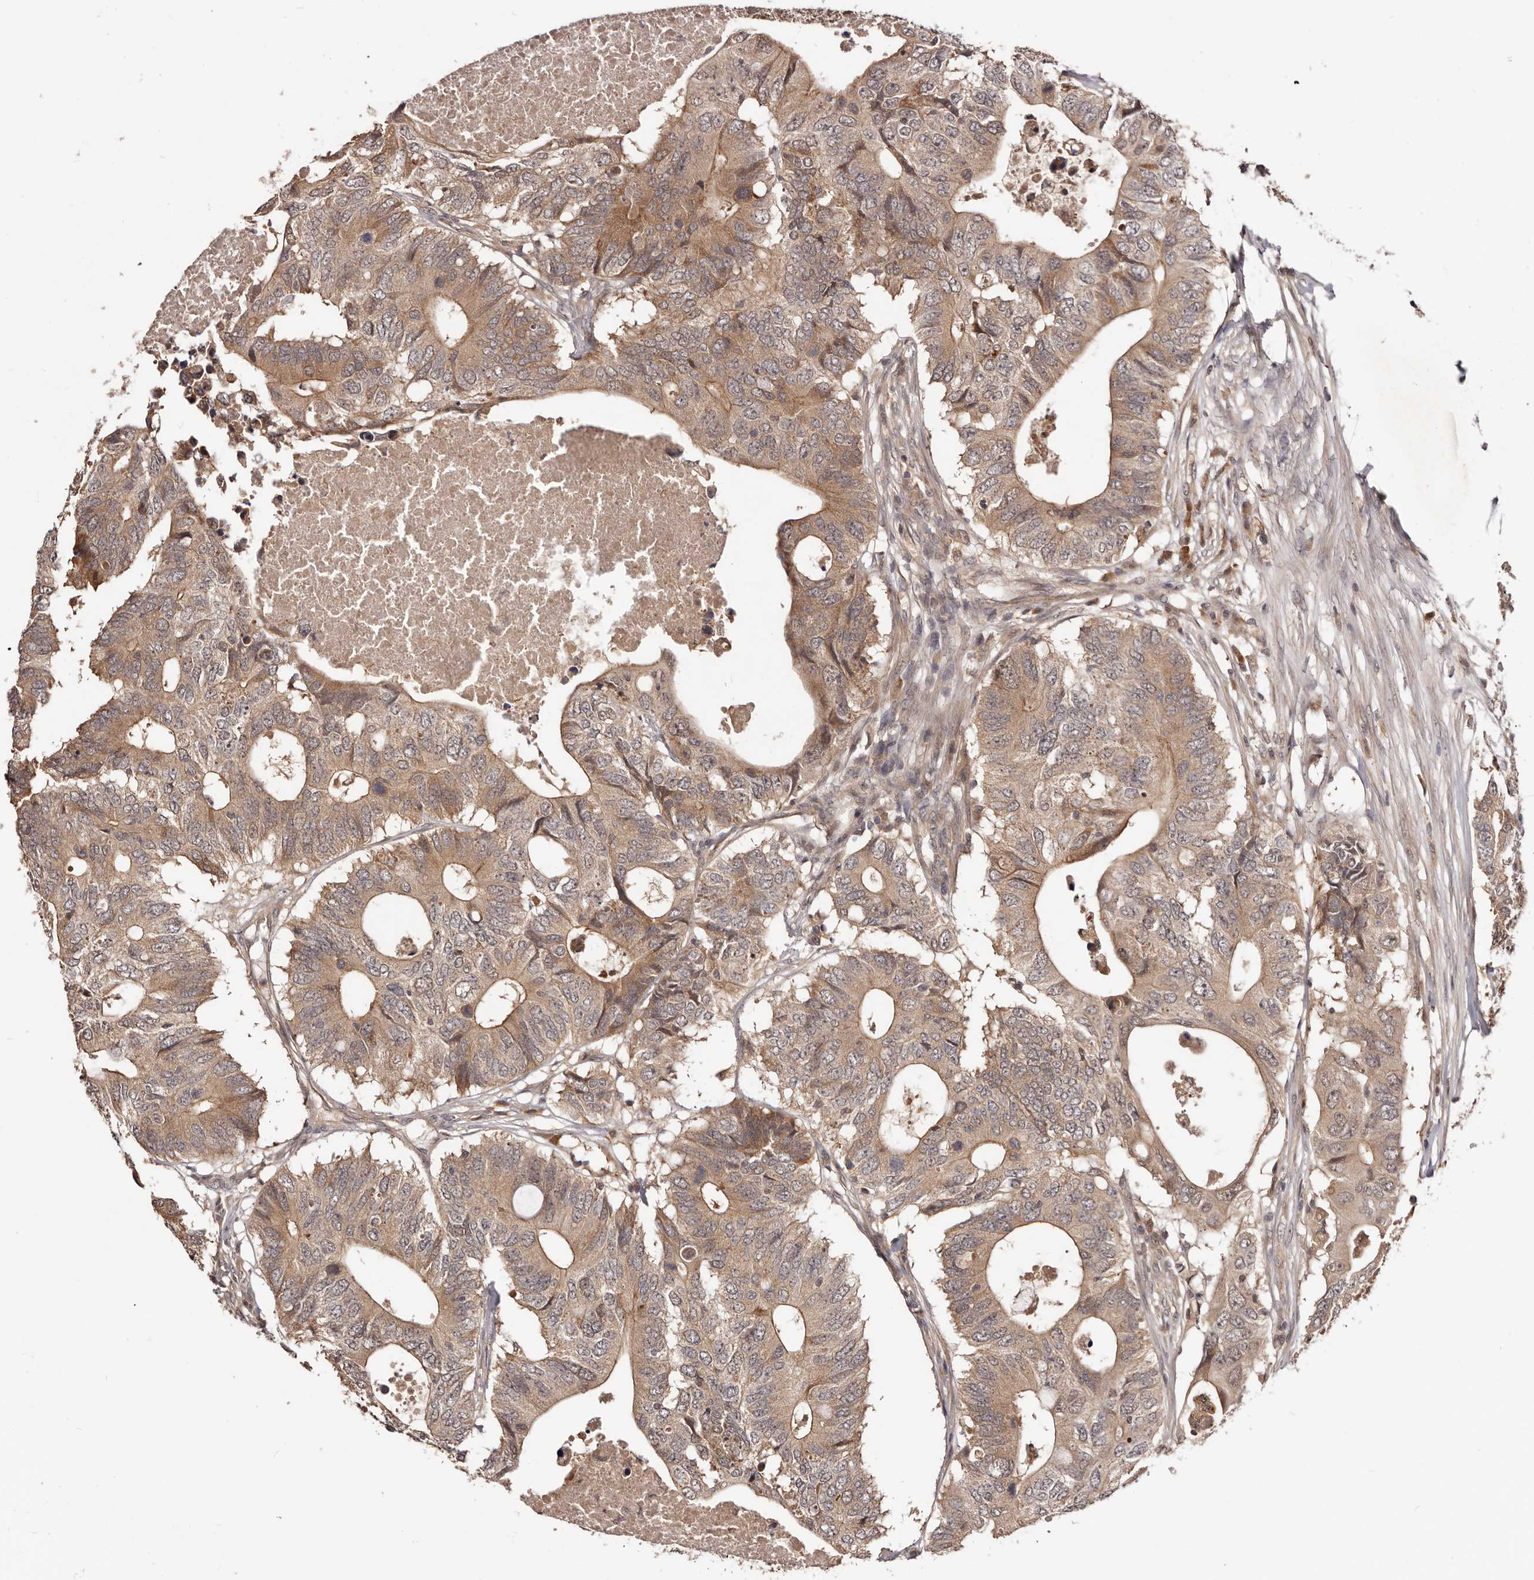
{"staining": {"intensity": "weak", "quantity": ">75%", "location": "cytoplasmic/membranous"}, "tissue": "colorectal cancer", "cell_type": "Tumor cells", "image_type": "cancer", "snomed": [{"axis": "morphology", "description": "Adenocarcinoma, NOS"}, {"axis": "topography", "description": "Colon"}], "caption": "Immunohistochemical staining of human colorectal cancer (adenocarcinoma) exhibits low levels of weak cytoplasmic/membranous protein expression in about >75% of tumor cells.", "gene": "MDP1", "patient": {"sex": "male", "age": 71}}